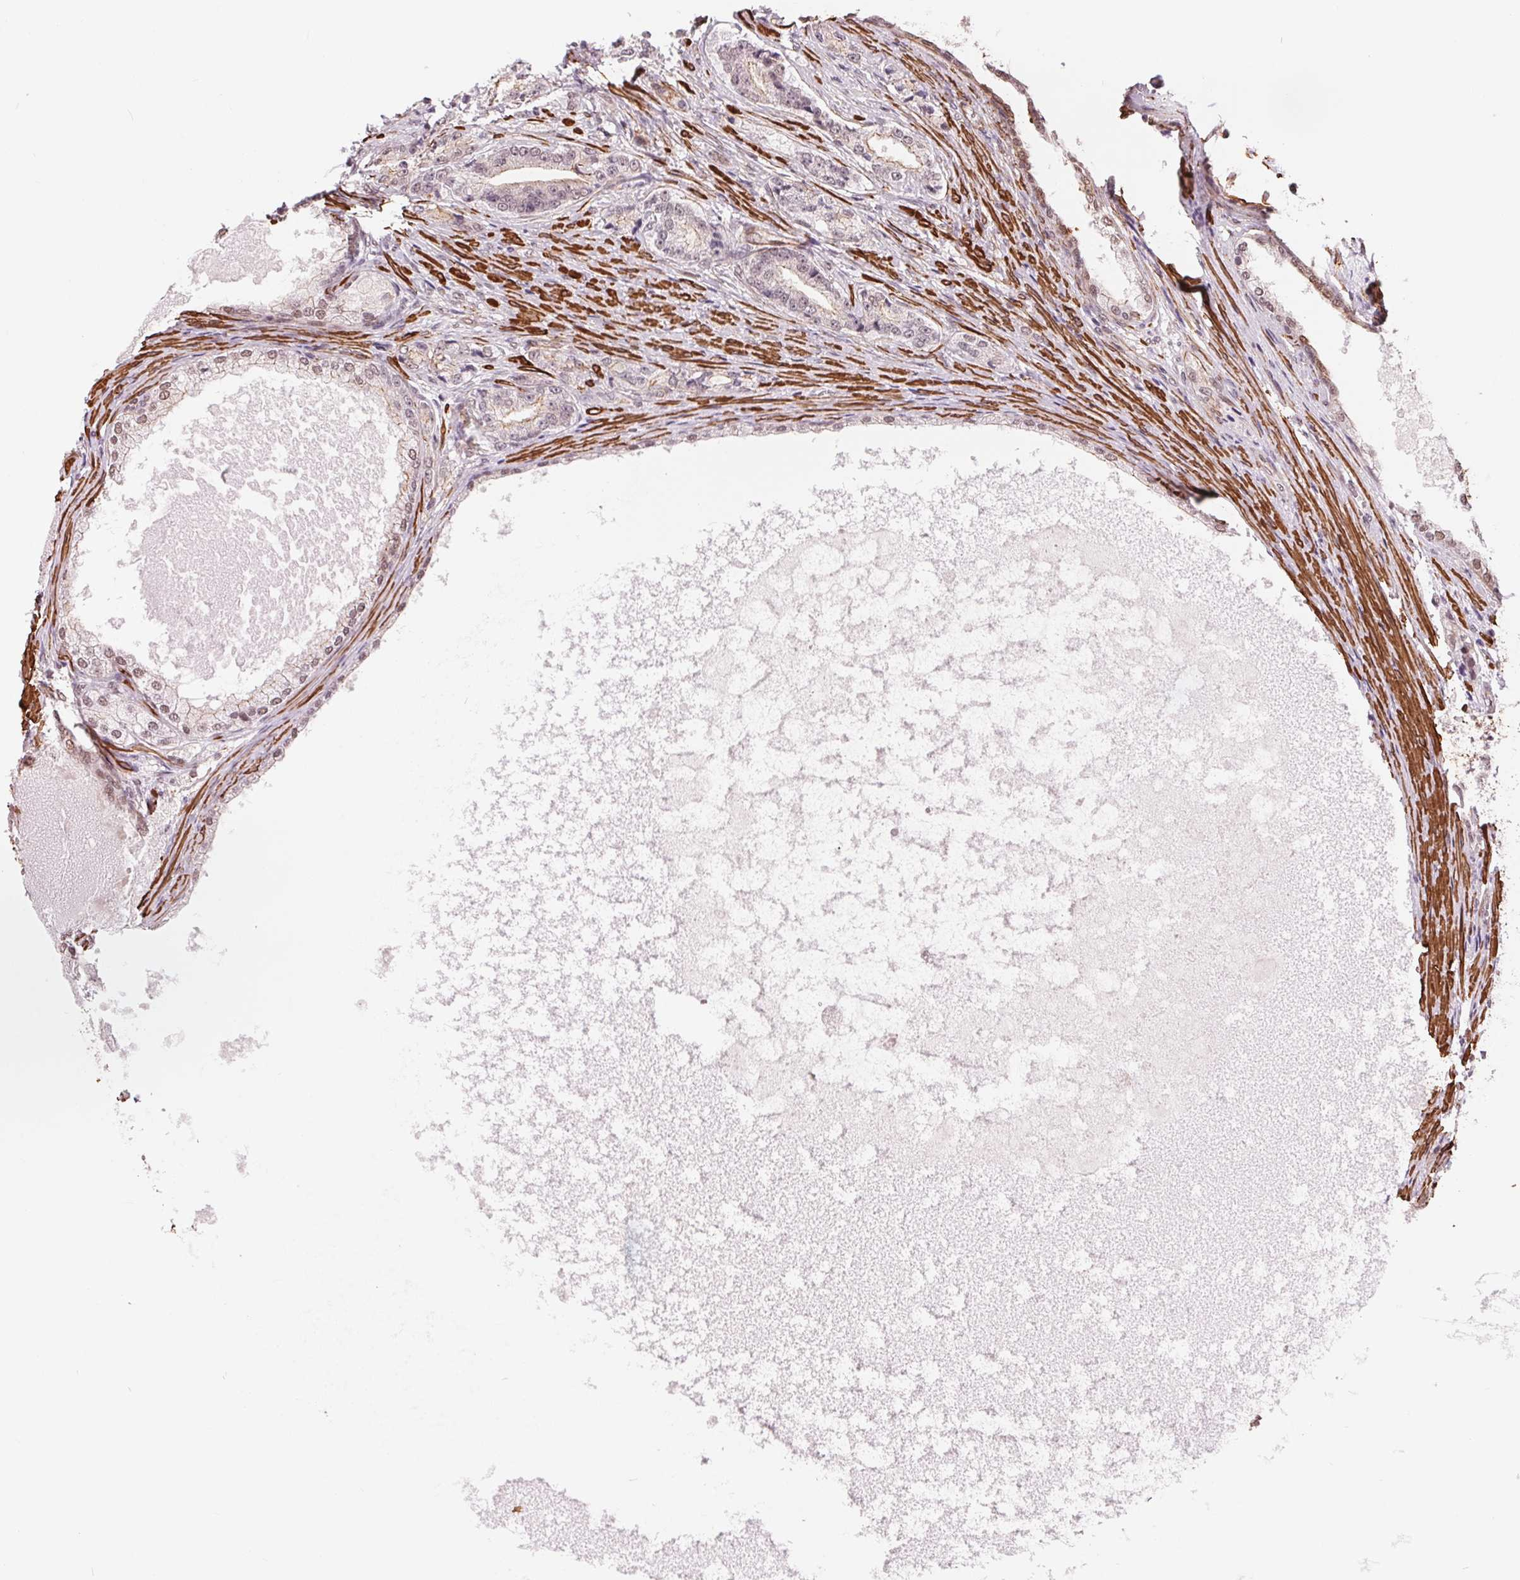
{"staining": {"intensity": "negative", "quantity": "none", "location": "none"}, "tissue": "prostate cancer", "cell_type": "Tumor cells", "image_type": "cancer", "snomed": [{"axis": "morphology", "description": "Adenocarcinoma, High grade"}, {"axis": "topography", "description": "Prostate and seminal vesicle, NOS"}], "caption": "DAB (3,3'-diaminobenzidine) immunohistochemical staining of prostate adenocarcinoma (high-grade) displays no significant staining in tumor cells.", "gene": "BCAT1", "patient": {"sex": "male", "age": 61}}